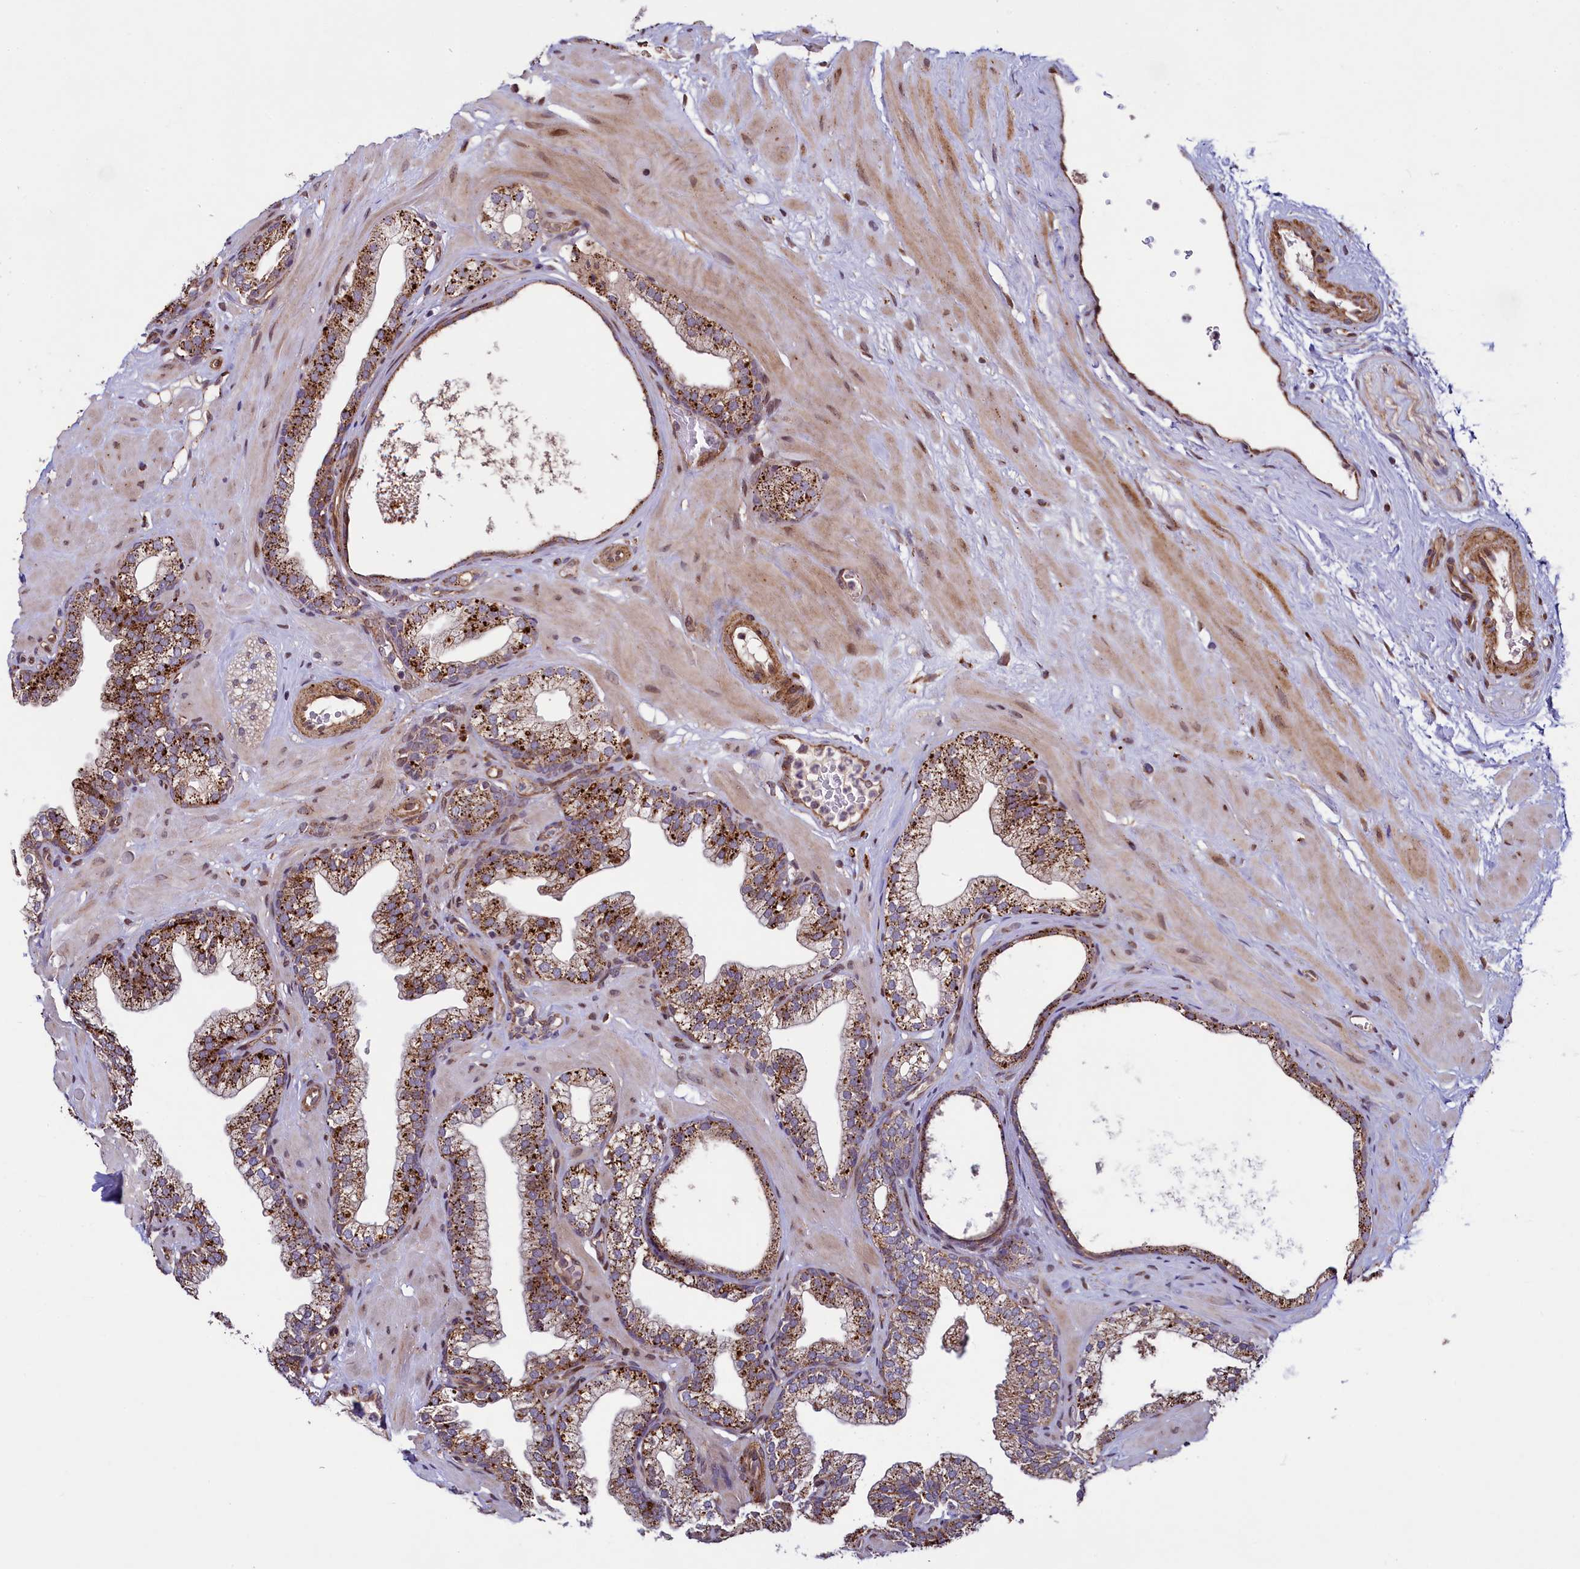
{"staining": {"intensity": "strong", "quantity": ">75%", "location": "cytoplasmic/membranous"}, "tissue": "prostate", "cell_type": "Glandular cells", "image_type": "normal", "snomed": [{"axis": "morphology", "description": "Normal tissue, NOS"}, {"axis": "morphology", "description": "Urothelial carcinoma, Low grade"}, {"axis": "topography", "description": "Urinary bladder"}, {"axis": "topography", "description": "Prostate"}], "caption": "Immunohistochemistry (DAB) staining of benign prostate shows strong cytoplasmic/membranous protein staining in about >75% of glandular cells. (DAB IHC, brown staining for protein, blue staining for nuclei).", "gene": "ZNF577", "patient": {"sex": "male", "age": 60}}